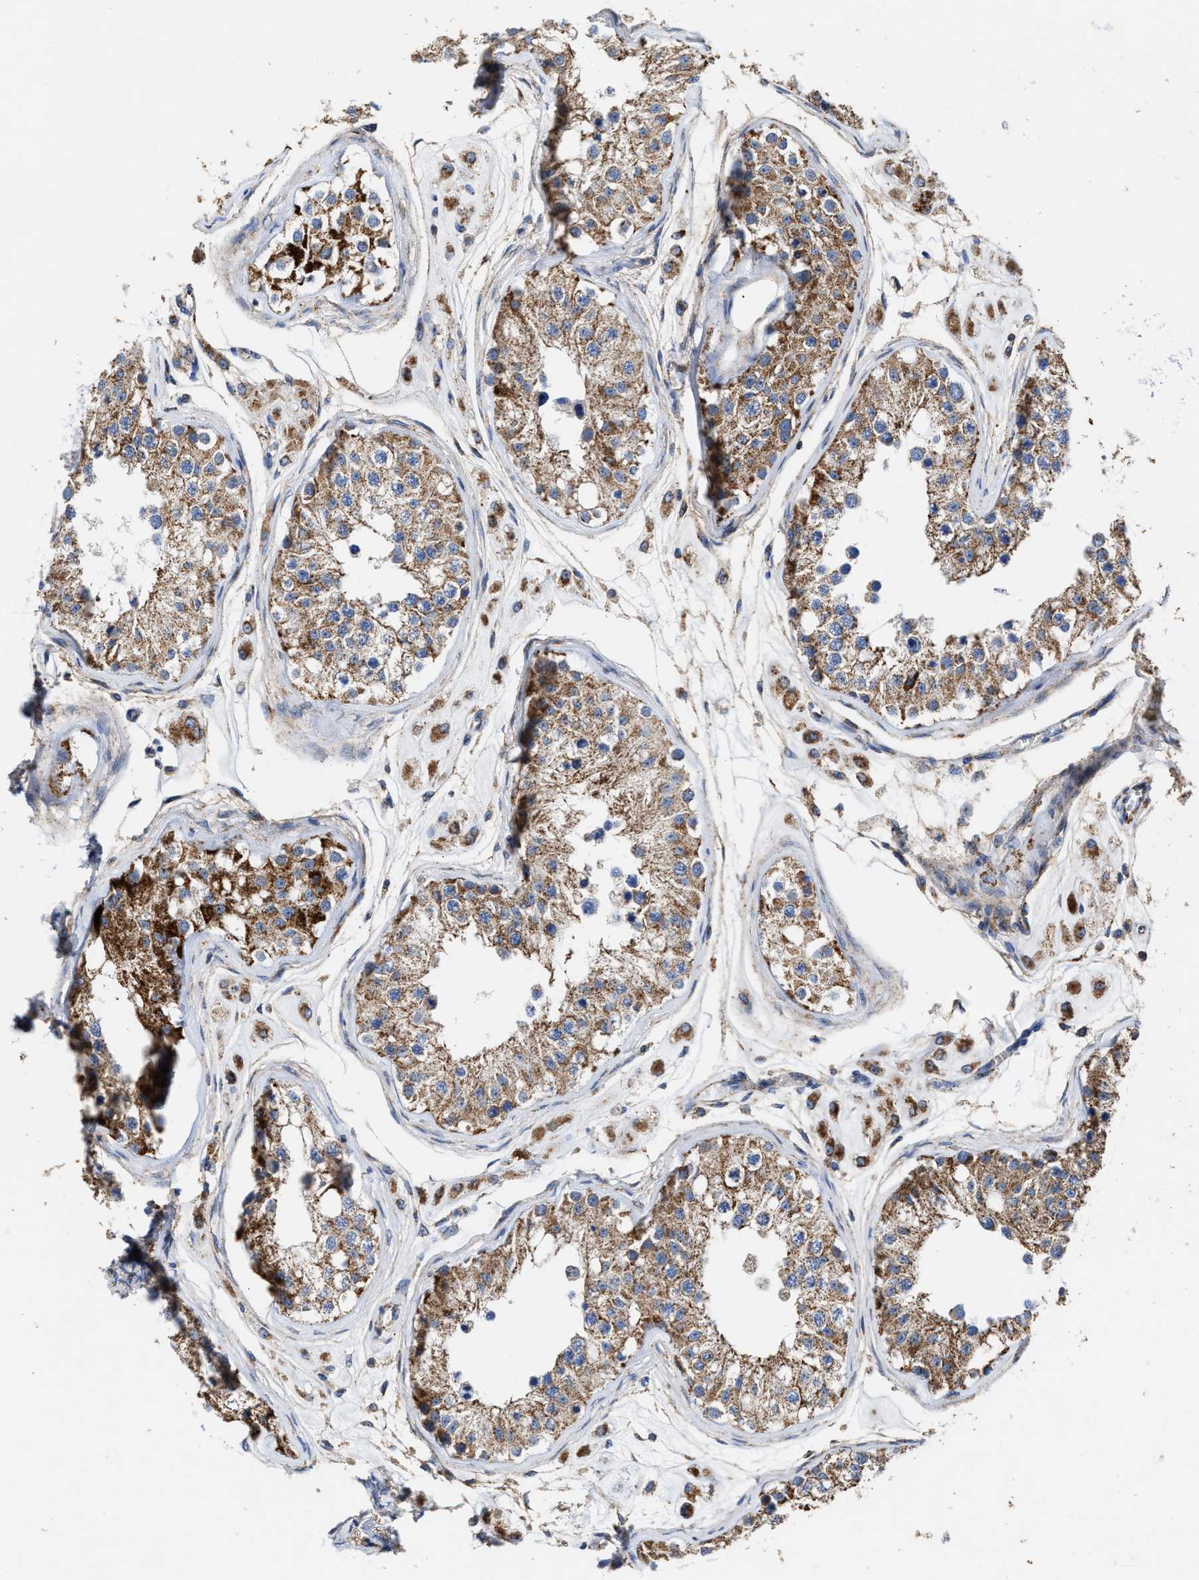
{"staining": {"intensity": "moderate", "quantity": ">75%", "location": "cytoplasmic/membranous"}, "tissue": "testis", "cell_type": "Cells in seminiferous ducts", "image_type": "normal", "snomed": [{"axis": "morphology", "description": "Normal tissue, NOS"}, {"axis": "morphology", "description": "Adenocarcinoma, metastatic, NOS"}, {"axis": "topography", "description": "Testis"}], "caption": "A medium amount of moderate cytoplasmic/membranous staining is identified in about >75% of cells in seminiferous ducts in unremarkable testis.", "gene": "MECR", "patient": {"sex": "male", "age": 26}}